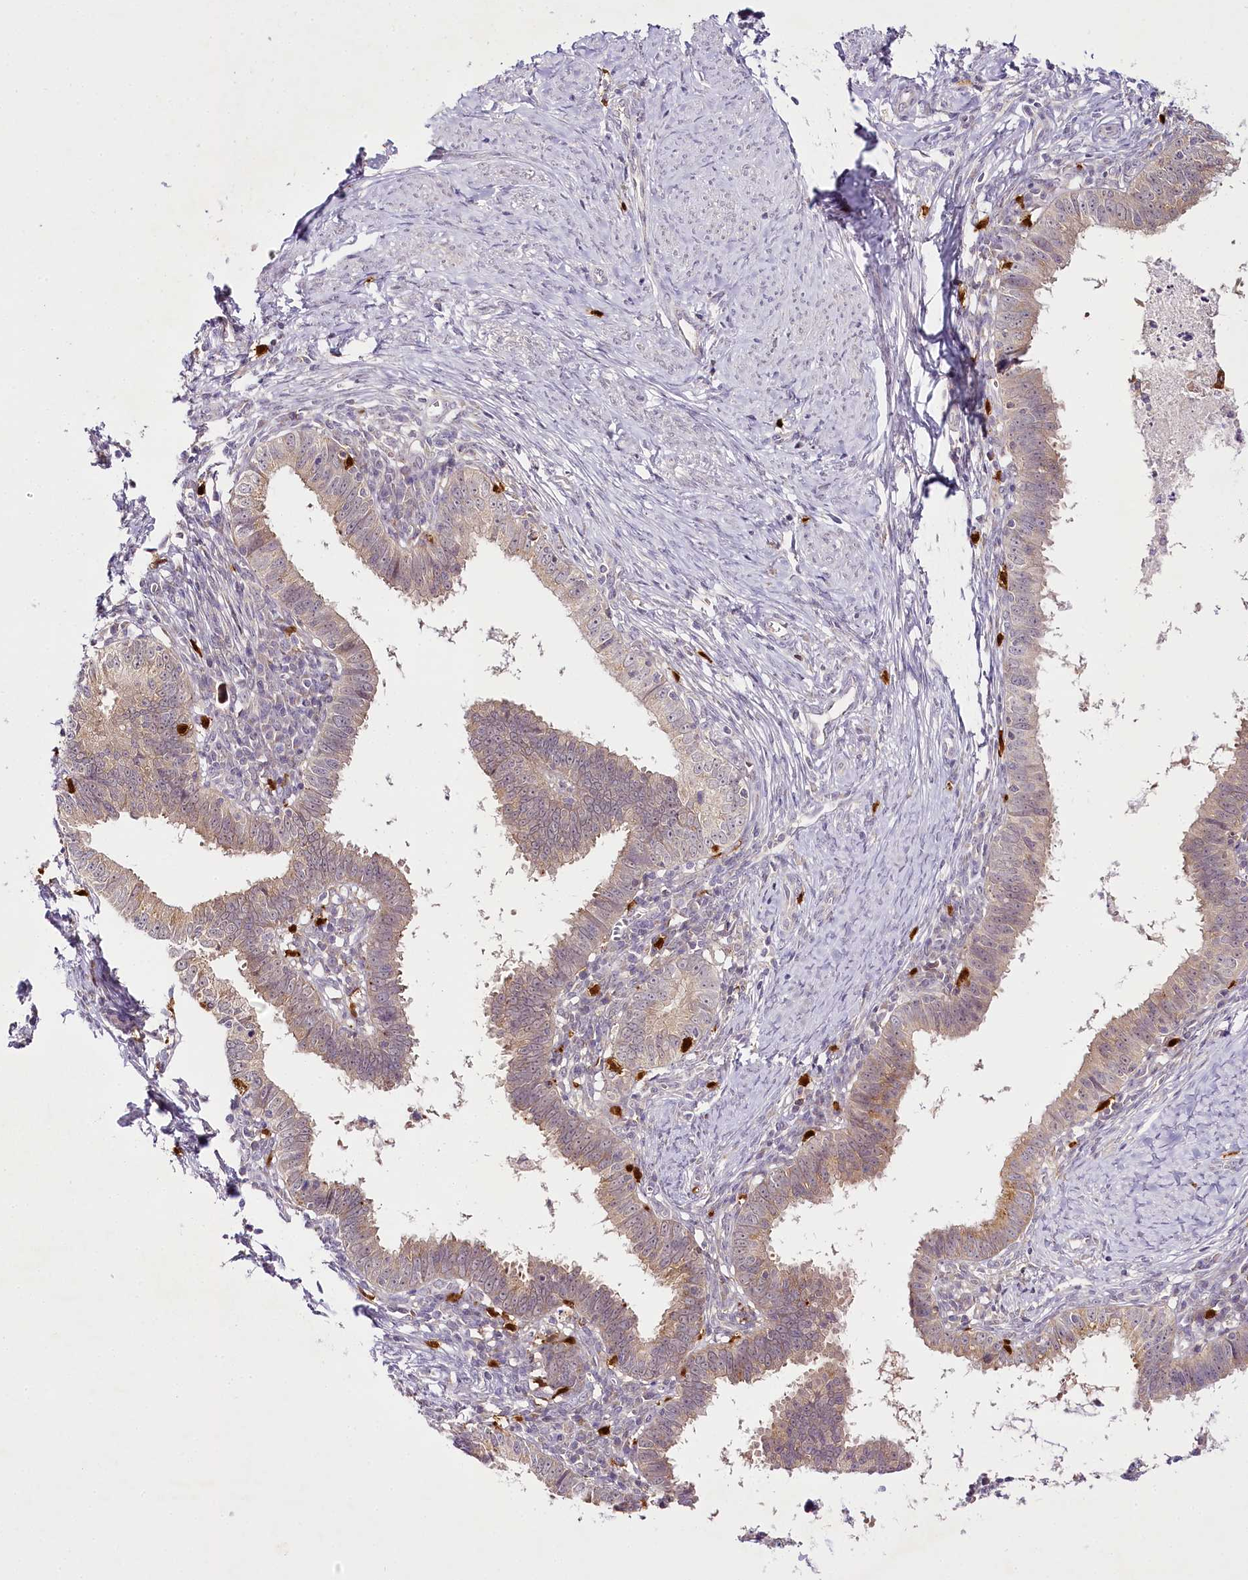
{"staining": {"intensity": "moderate", "quantity": ">75%", "location": "cytoplasmic/membranous"}, "tissue": "cervical cancer", "cell_type": "Tumor cells", "image_type": "cancer", "snomed": [{"axis": "morphology", "description": "Adenocarcinoma, NOS"}, {"axis": "topography", "description": "Cervix"}], "caption": "This is a histology image of immunohistochemistry staining of adenocarcinoma (cervical), which shows moderate positivity in the cytoplasmic/membranous of tumor cells.", "gene": "VWA5A", "patient": {"sex": "female", "age": 36}}